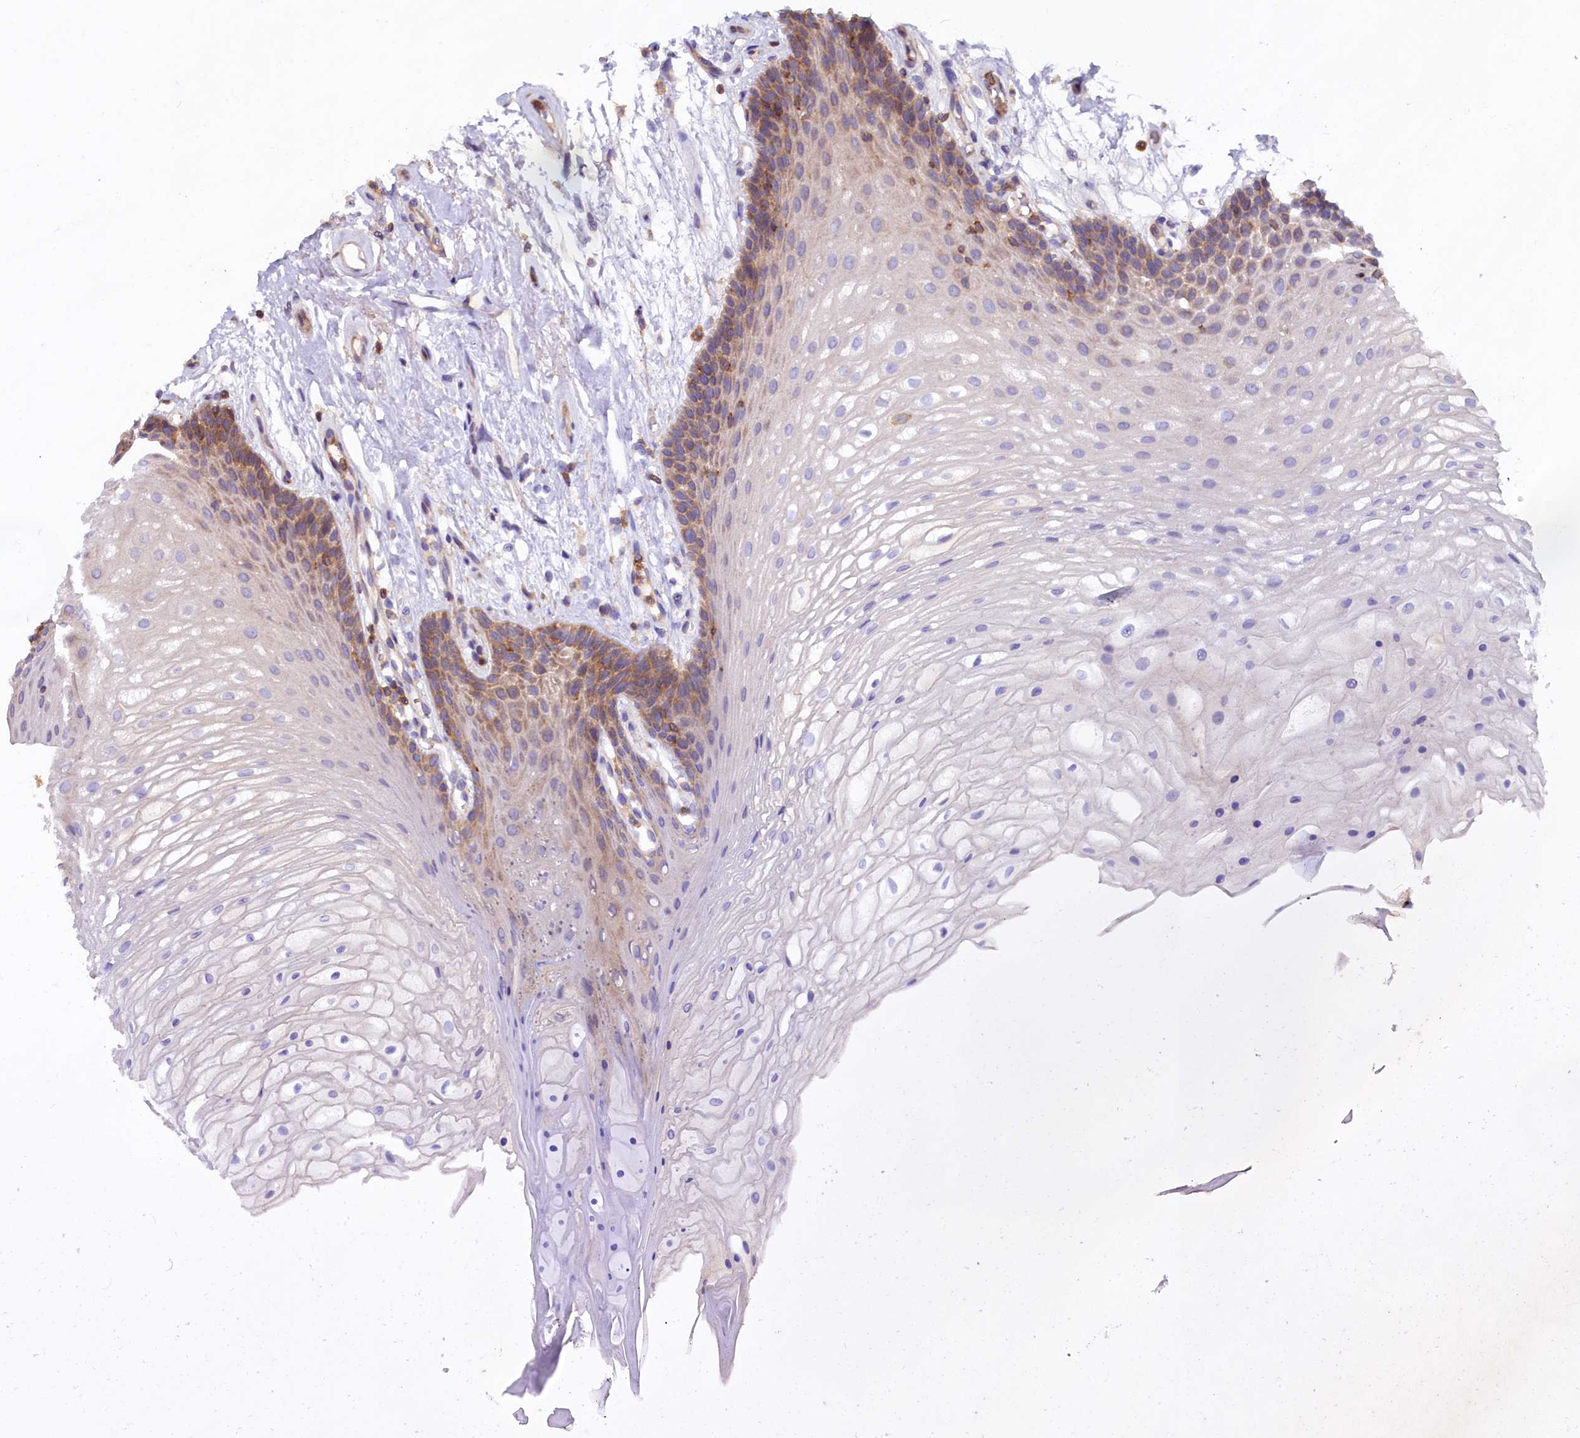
{"staining": {"intensity": "moderate", "quantity": "25%-75%", "location": "cytoplasmic/membranous"}, "tissue": "oral mucosa", "cell_type": "Squamous epithelial cells", "image_type": "normal", "snomed": [{"axis": "morphology", "description": "Normal tissue, NOS"}, {"axis": "topography", "description": "Oral tissue"}], "caption": "The image shows immunohistochemical staining of unremarkable oral mucosa. There is moderate cytoplasmic/membranous positivity is present in approximately 25%-75% of squamous epithelial cells. (DAB (3,3'-diaminobenzidine) = brown stain, brightfield microscopy at high magnification).", "gene": "MYO9B", "patient": {"sex": "female", "age": 80}}